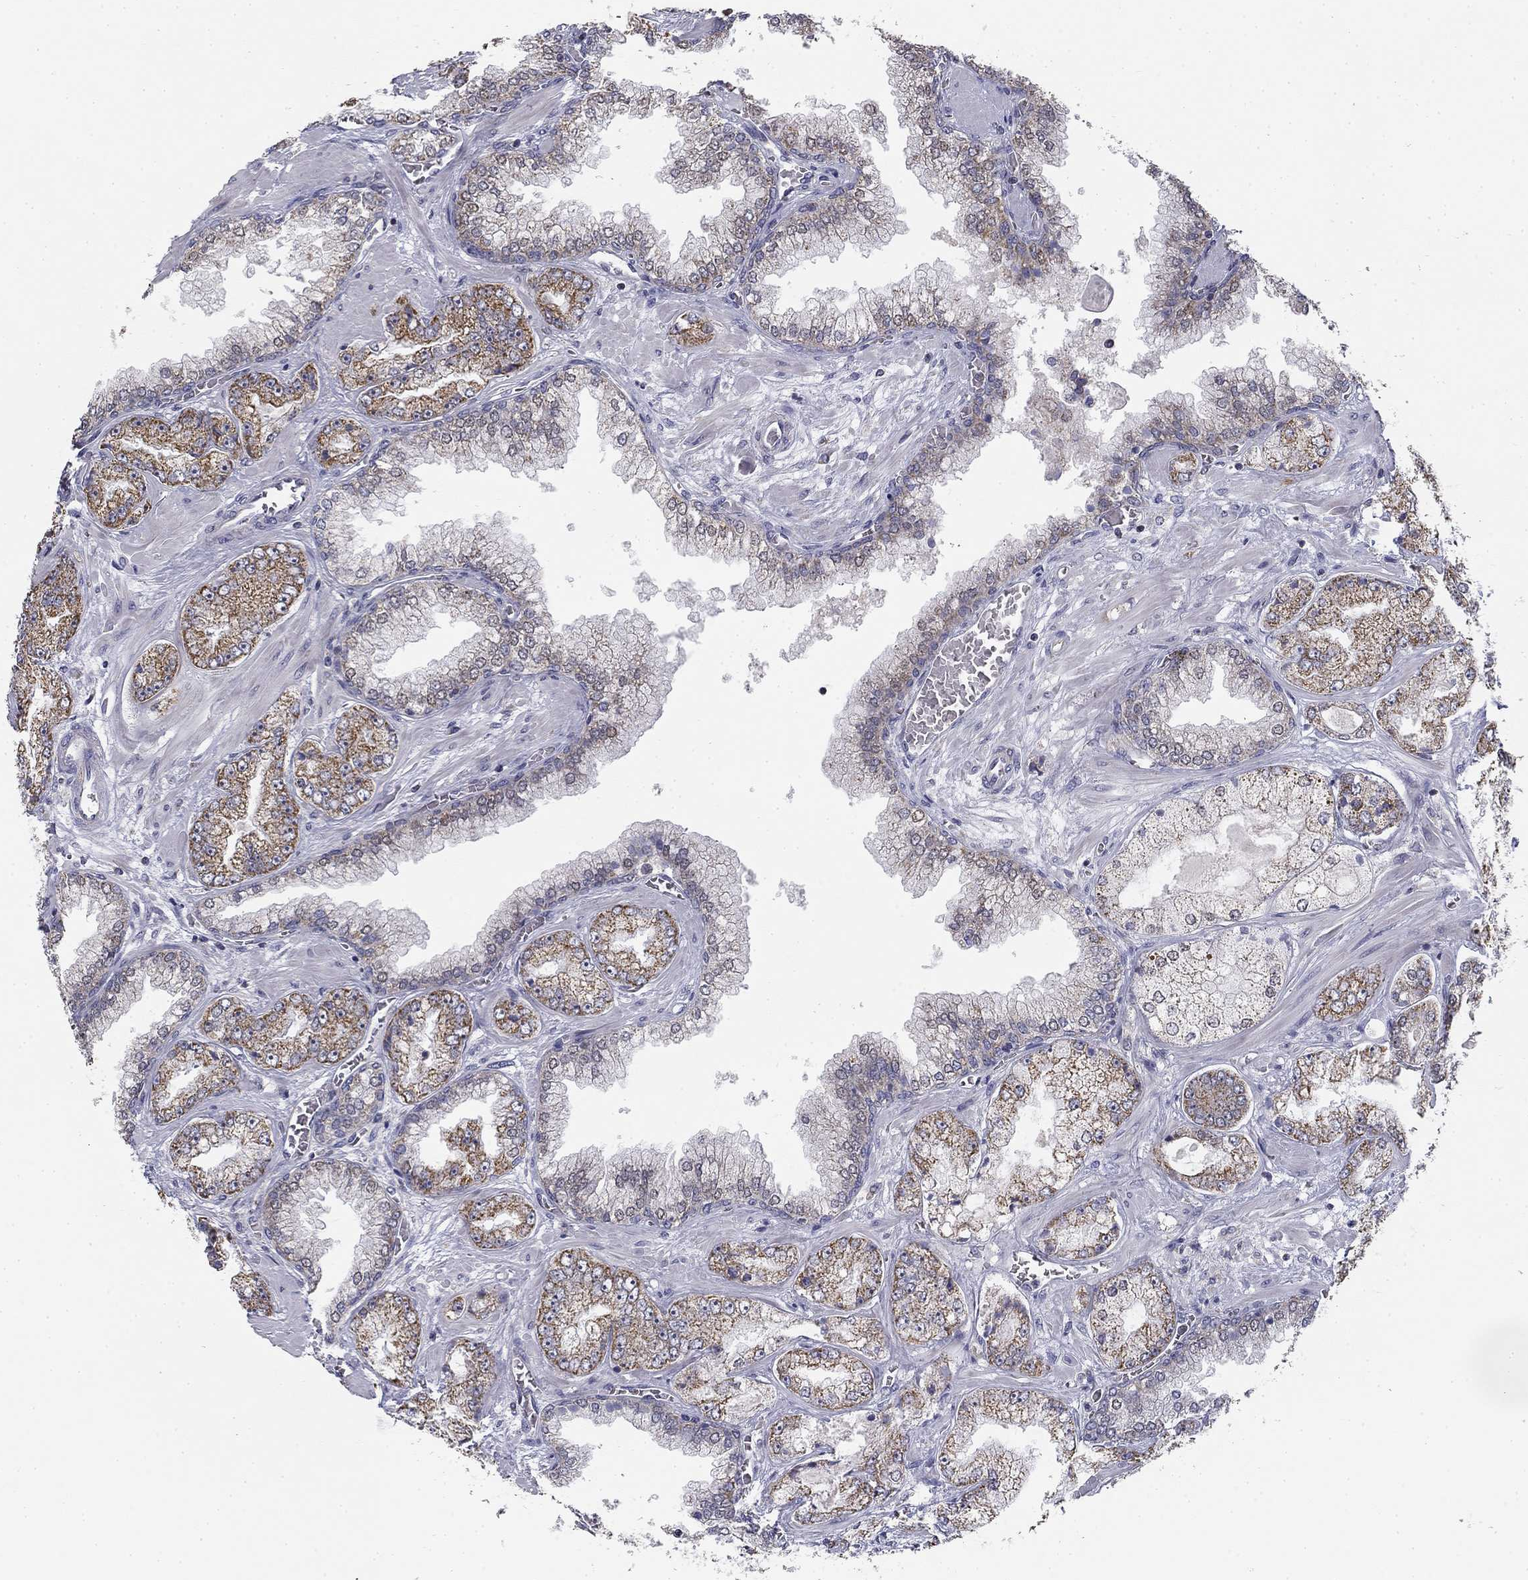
{"staining": {"intensity": "weak", "quantity": "25%-75%", "location": "cytoplasmic/membranous"}, "tissue": "prostate cancer", "cell_type": "Tumor cells", "image_type": "cancer", "snomed": [{"axis": "morphology", "description": "Adenocarcinoma, Low grade"}, {"axis": "topography", "description": "Prostate"}], "caption": "Immunohistochemistry (IHC) staining of prostate cancer (low-grade adenocarcinoma), which shows low levels of weak cytoplasmic/membranous staining in about 25%-75% of tumor cells indicating weak cytoplasmic/membranous protein positivity. The staining was performed using DAB (brown) for protein detection and nuclei were counterstained in hematoxylin (blue).", "gene": "SLC2A9", "patient": {"sex": "male", "age": 57}}